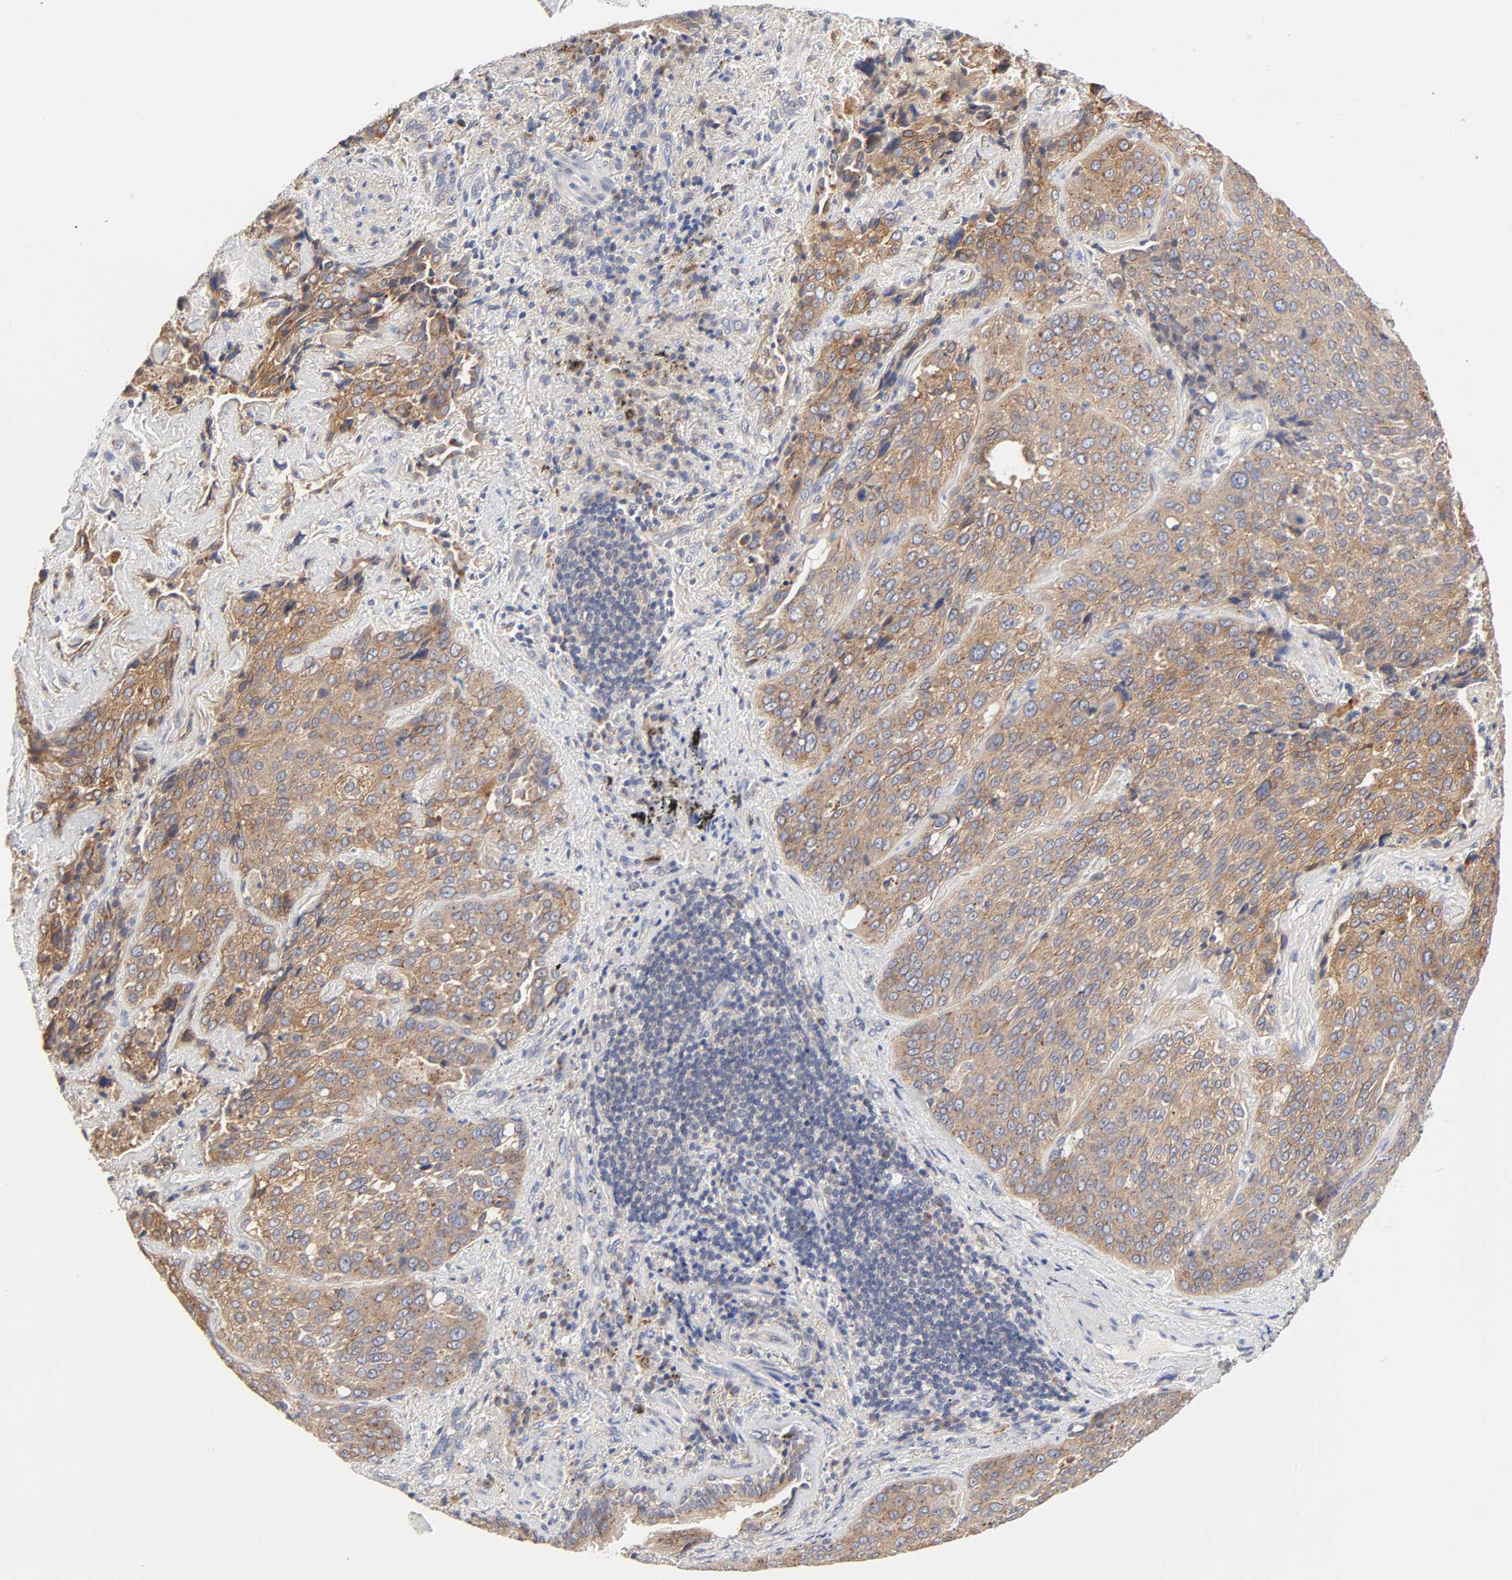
{"staining": {"intensity": "moderate", "quantity": ">75%", "location": "cytoplasmic/membranous"}, "tissue": "lung cancer", "cell_type": "Tumor cells", "image_type": "cancer", "snomed": [{"axis": "morphology", "description": "Squamous cell carcinoma, NOS"}, {"axis": "topography", "description": "Lung"}], "caption": "Tumor cells show medium levels of moderate cytoplasmic/membranous positivity in approximately >75% of cells in lung cancer (squamous cell carcinoma).", "gene": "C17orf75", "patient": {"sex": "male", "age": 54}}